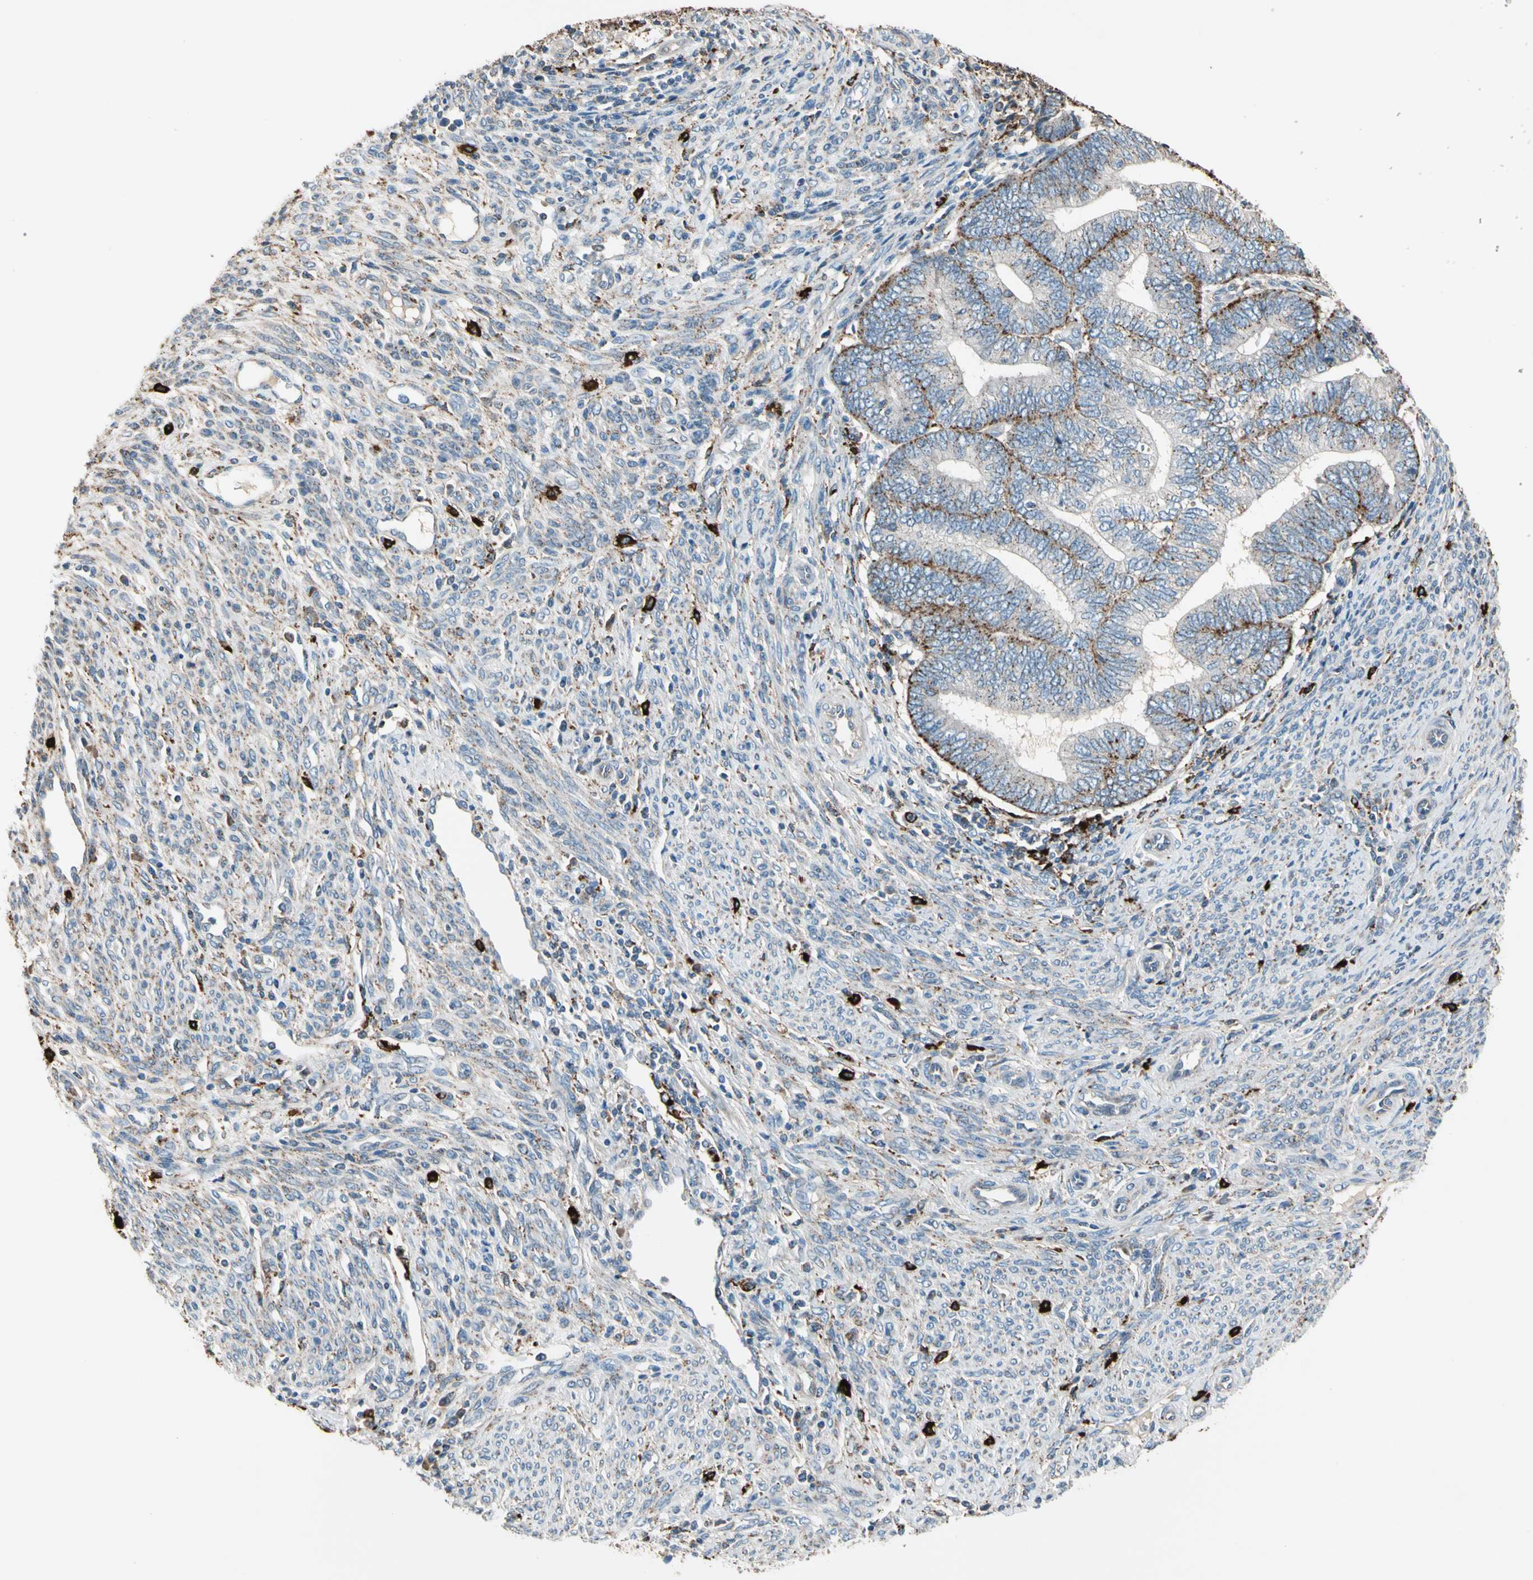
{"staining": {"intensity": "moderate", "quantity": ">75%", "location": "cytoplasmic/membranous"}, "tissue": "endometrial cancer", "cell_type": "Tumor cells", "image_type": "cancer", "snomed": [{"axis": "morphology", "description": "Adenocarcinoma, NOS"}, {"axis": "topography", "description": "Uterus"}, {"axis": "topography", "description": "Endometrium"}], "caption": "There is medium levels of moderate cytoplasmic/membranous positivity in tumor cells of endometrial adenocarcinoma, as demonstrated by immunohistochemical staining (brown color).", "gene": "GM2A", "patient": {"sex": "female", "age": 70}}